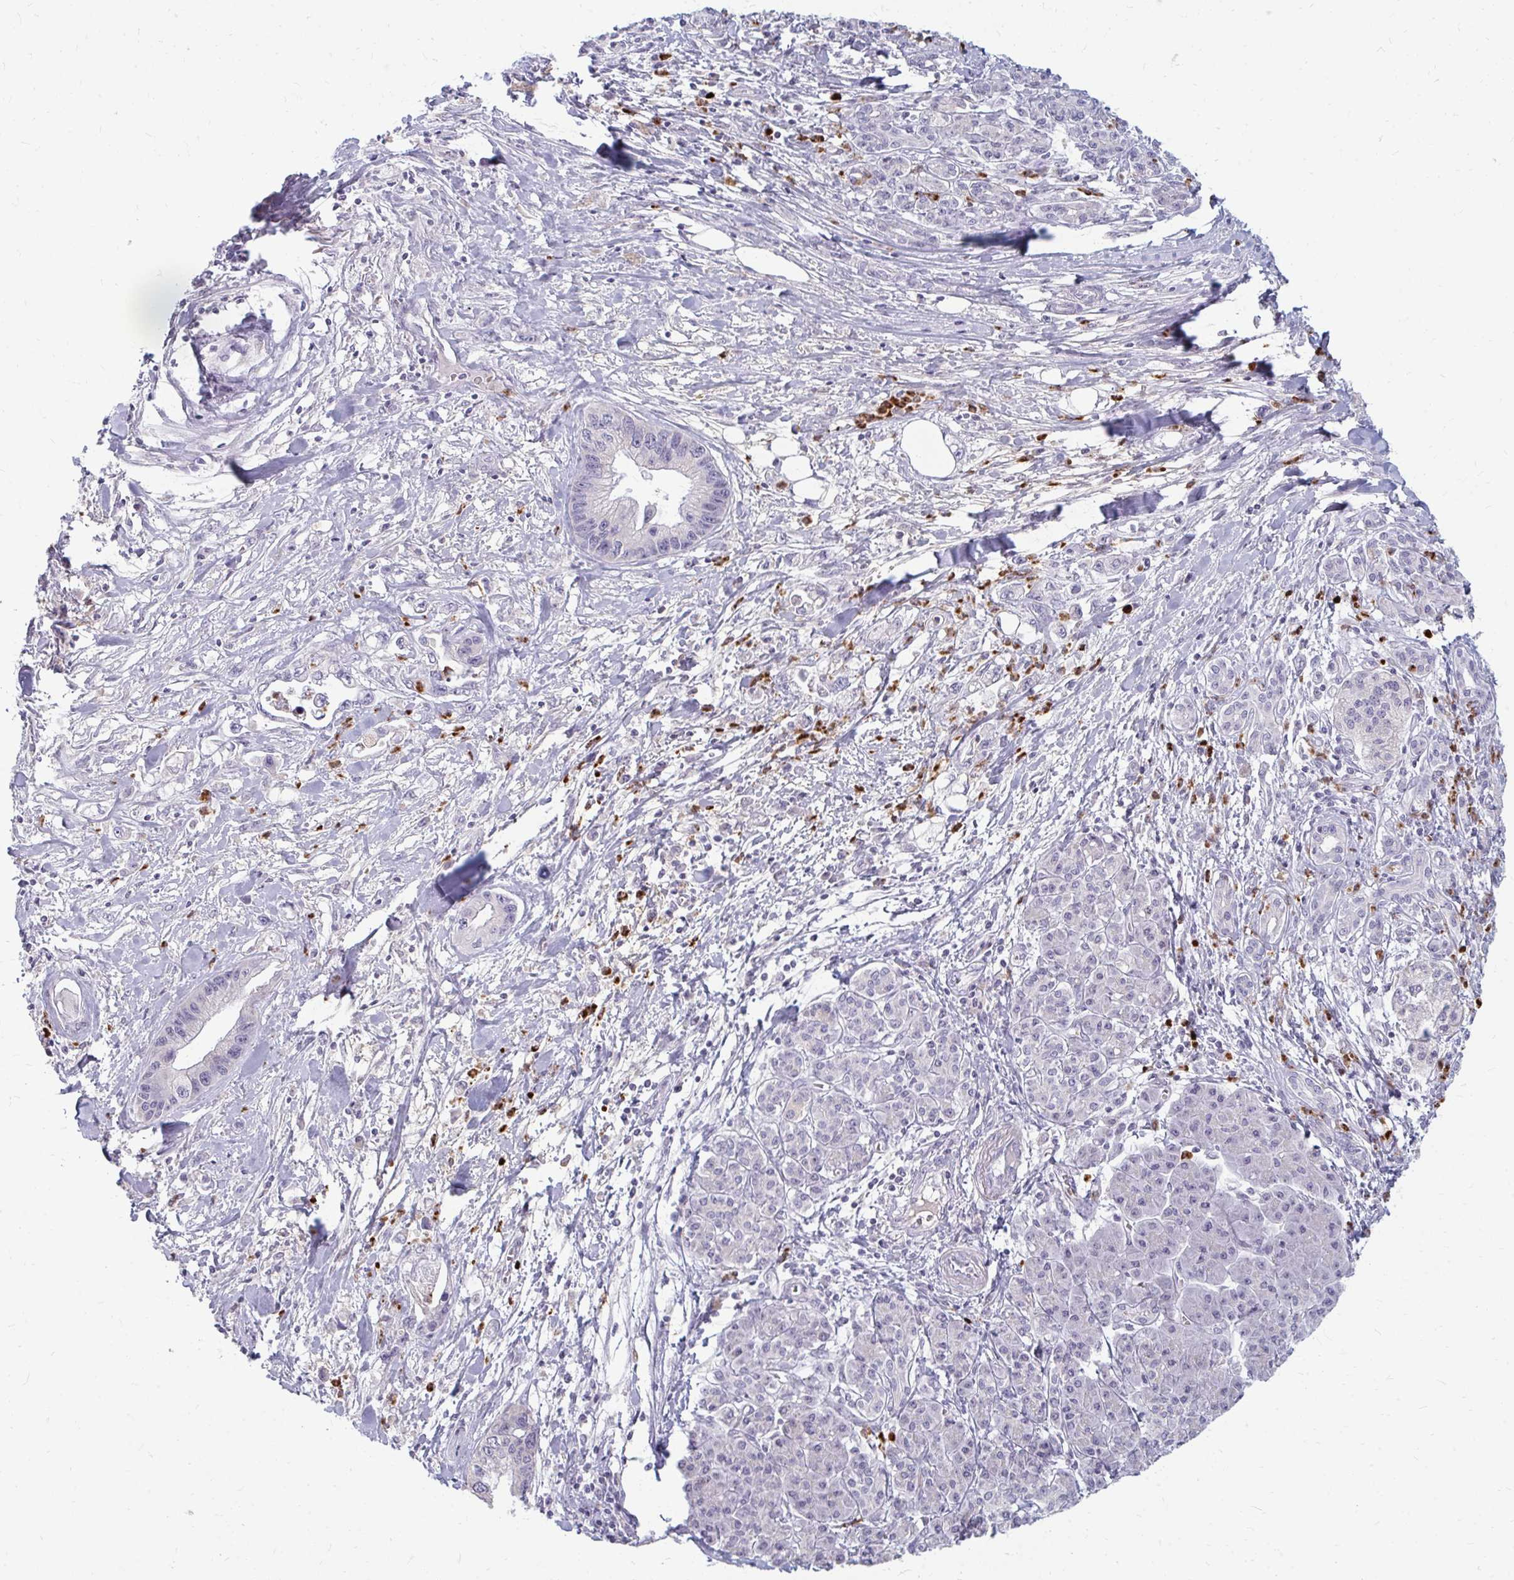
{"staining": {"intensity": "negative", "quantity": "none", "location": "none"}, "tissue": "pancreatic cancer", "cell_type": "Tumor cells", "image_type": "cancer", "snomed": [{"axis": "morphology", "description": "Adenocarcinoma, NOS"}, {"axis": "topography", "description": "Pancreas"}], "caption": "IHC image of human adenocarcinoma (pancreatic) stained for a protein (brown), which shows no staining in tumor cells. The staining is performed using DAB brown chromogen with nuclei counter-stained in using hematoxylin.", "gene": "RAB33A", "patient": {"sex": "male", "age": 61}}